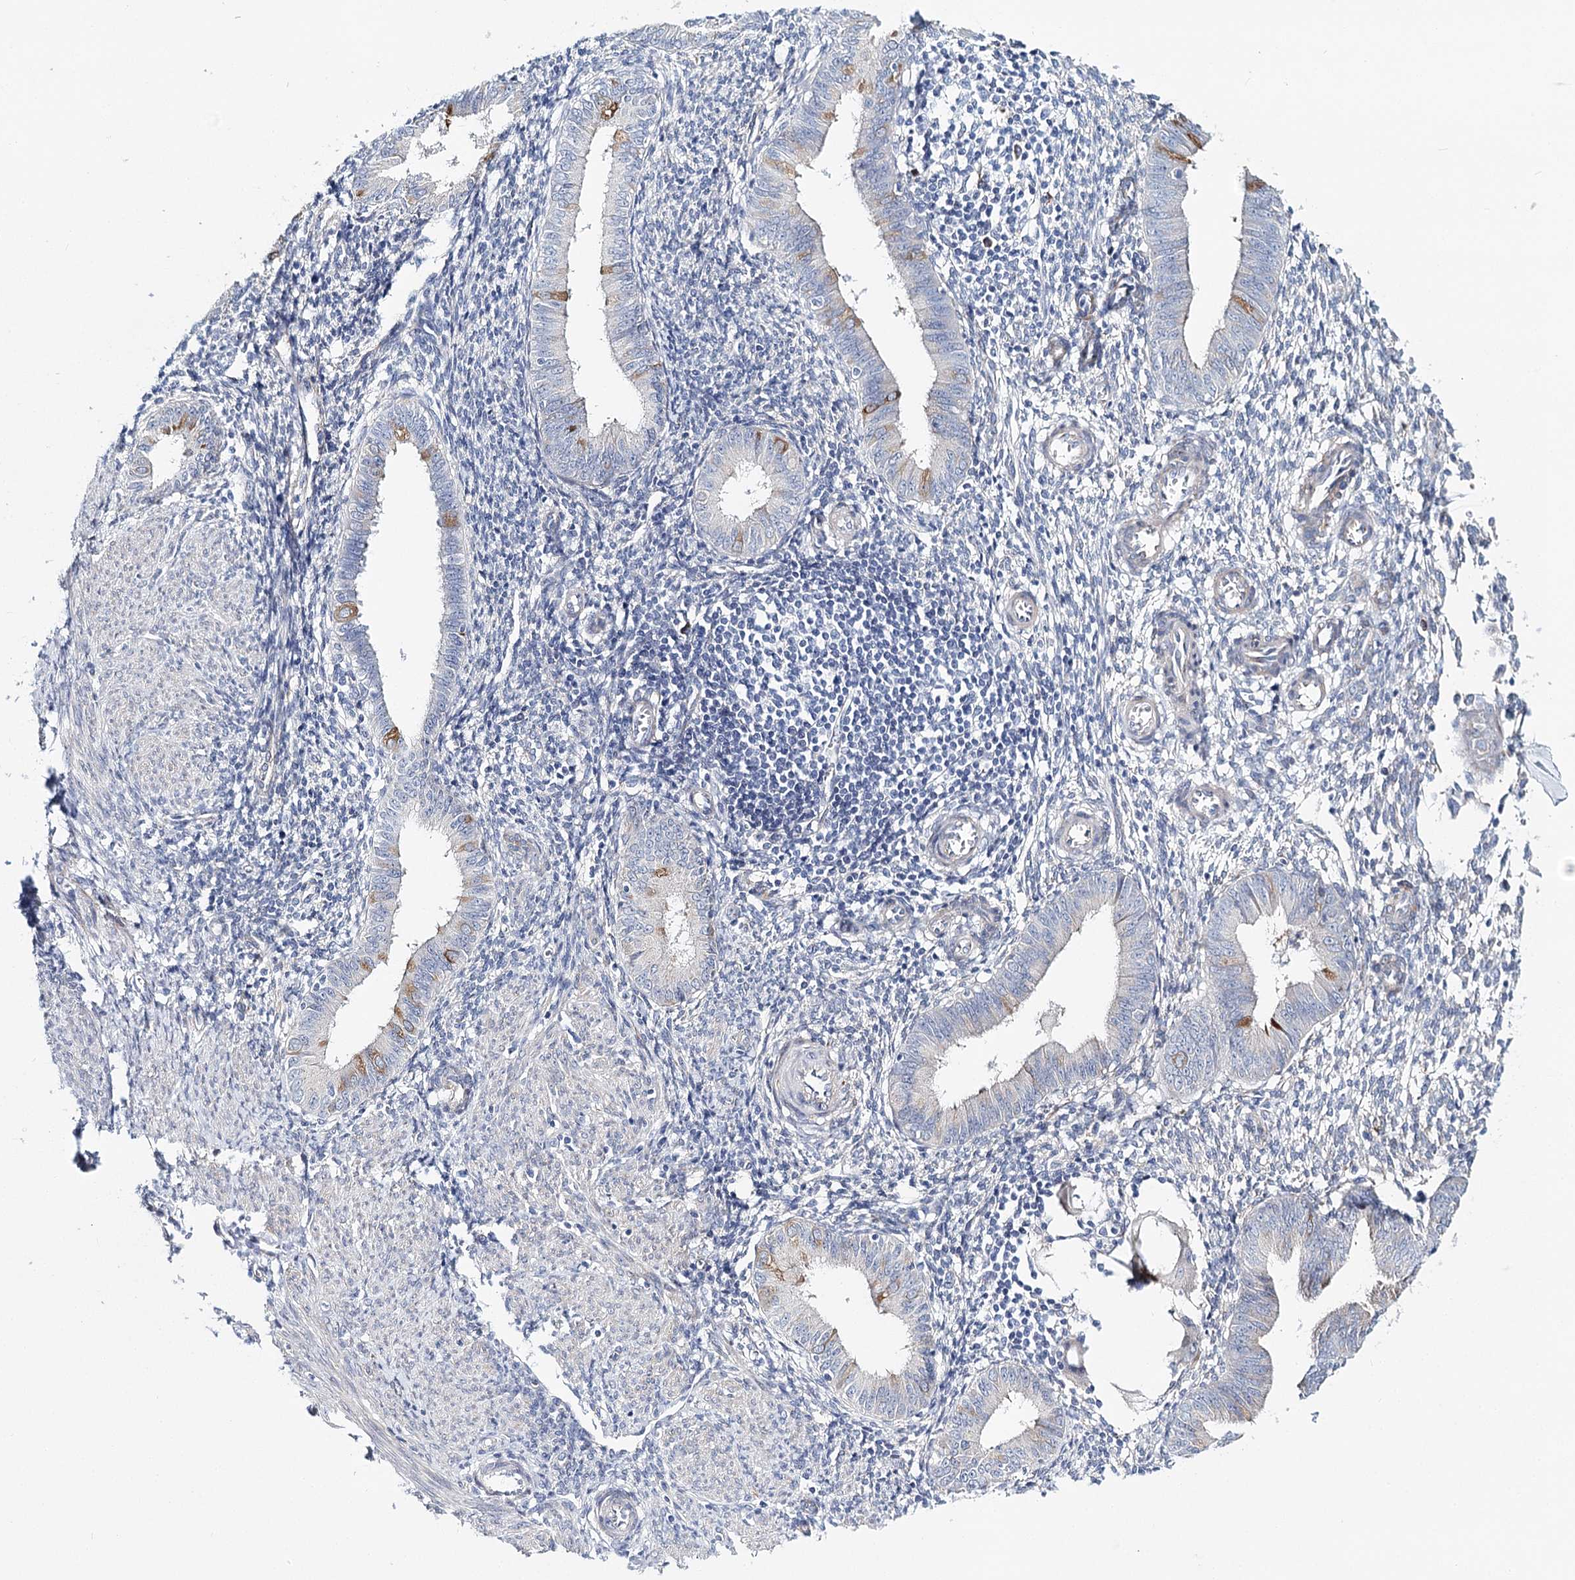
{"staining": {"intensity": "negative", "quantity": "none", "location": "none"}, "tissue": "endometrium", "cell_type": "Cells in endometrial stroma", "image_type": "normal", "snomed": [{"axis": "morphology", "description": "Normal tissue, NOS"}, {"axis": "topography", "description": "Uterus"}, {"axis": "topography", "description": "Endometrium"}], "caption": "Immunohistochemistry of normal human endometrium demonstrates no positivity in cells in endometrial stroma.", "gene": "TEX12", "patient": {"sex": "female", "age": 48}}